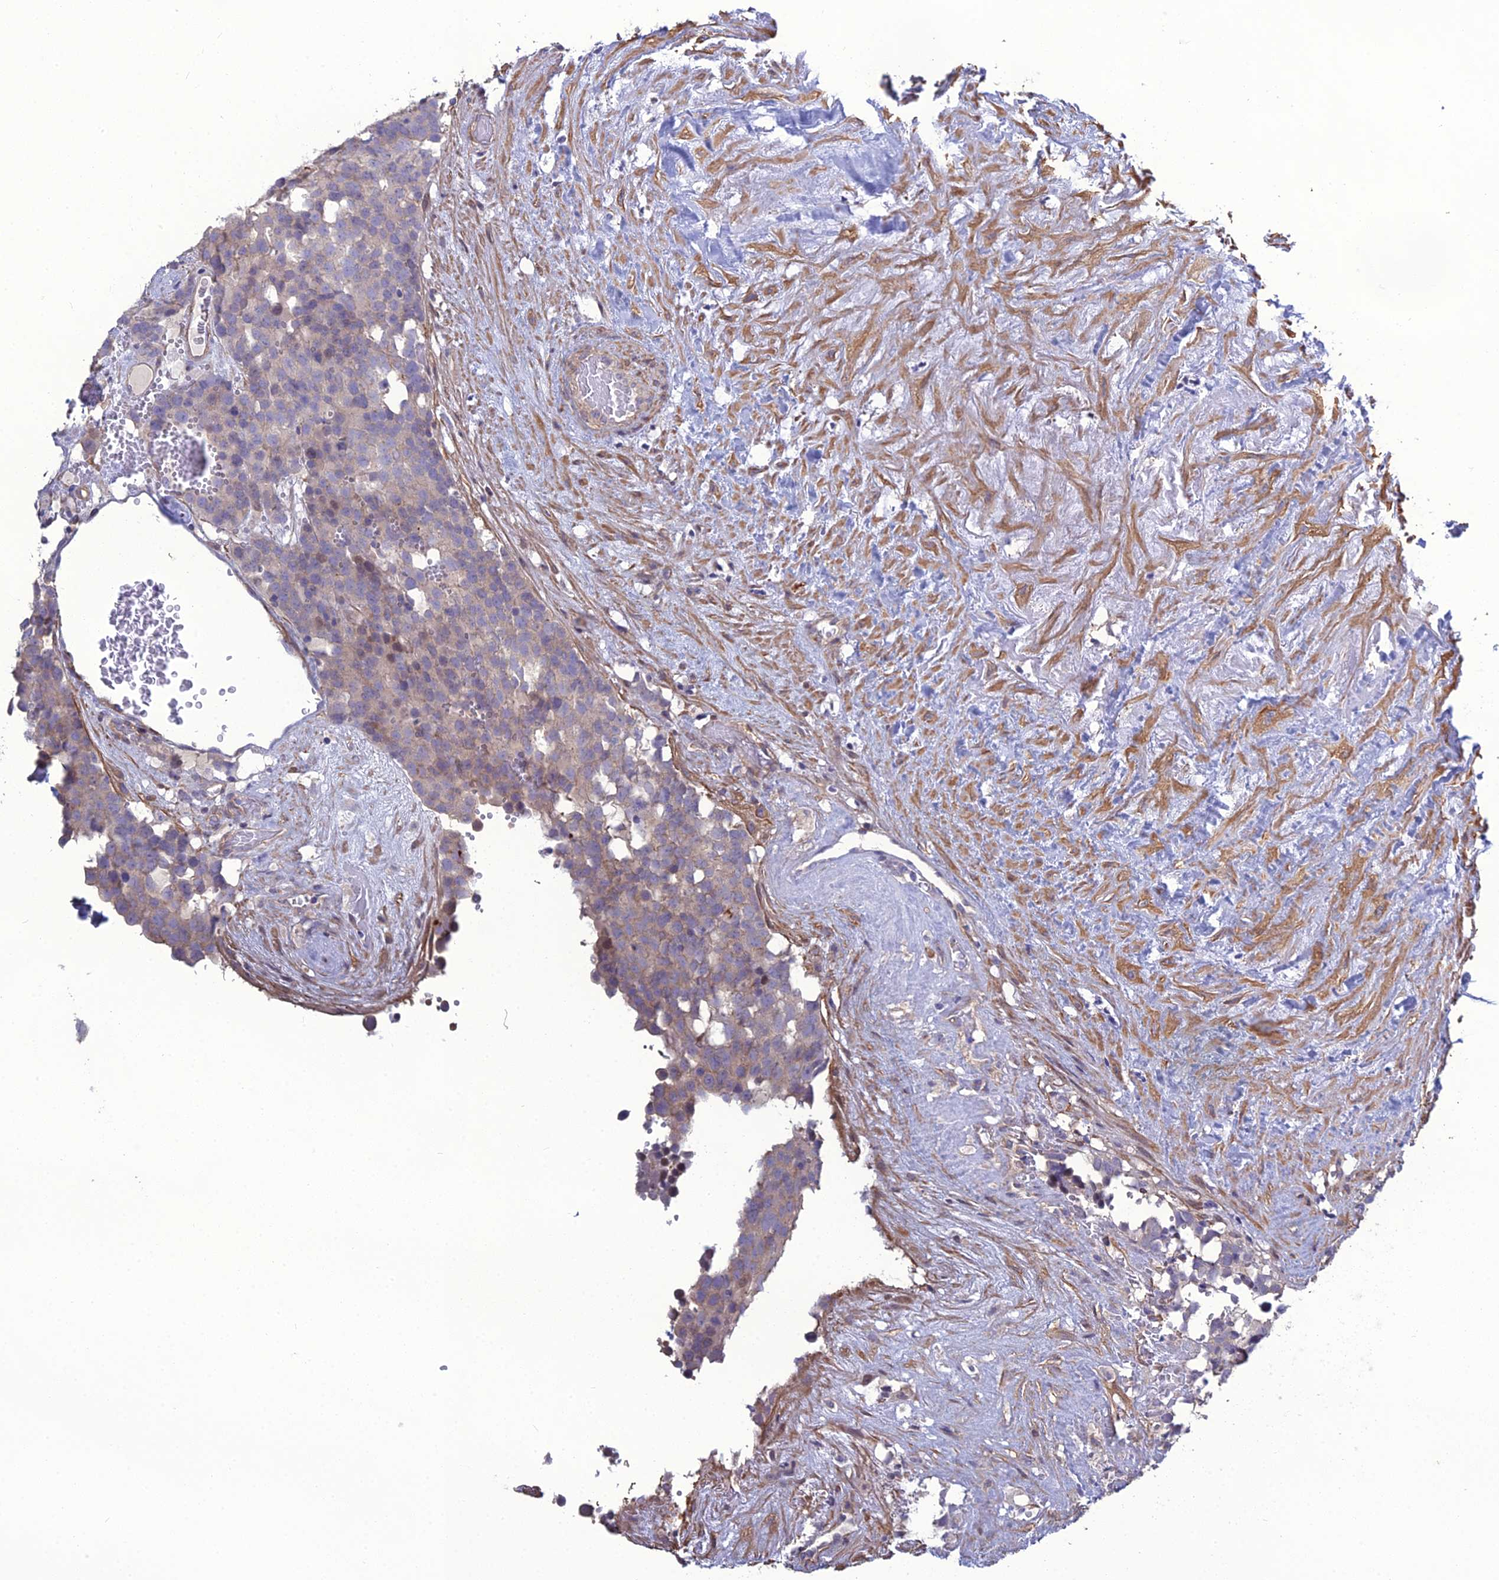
{"staining": {"intensity": "negative", "quantity": "none", "location": "none"}, "tissue": "testis cancer", "cell_type": "Tumor cells", "image_type": "cancer", "snomed": [{"axis": "morphology", "description": "Seminoma, NOS"}, {"axis": "topography", "description": "Testis"}], "caption": "DAB immunohistochemical staining of seminoma (testis) reveals no significant positivity in tumor cells. The staining was performed using DAB (3,3'-diaminobenzidine) to visualize the protein expression in brown, while the nuclei were stained in blue with hematoxylin (Magnification: 20x).", "gene": "LZTS2", "patient": {"sex": "male", "age": 71}}